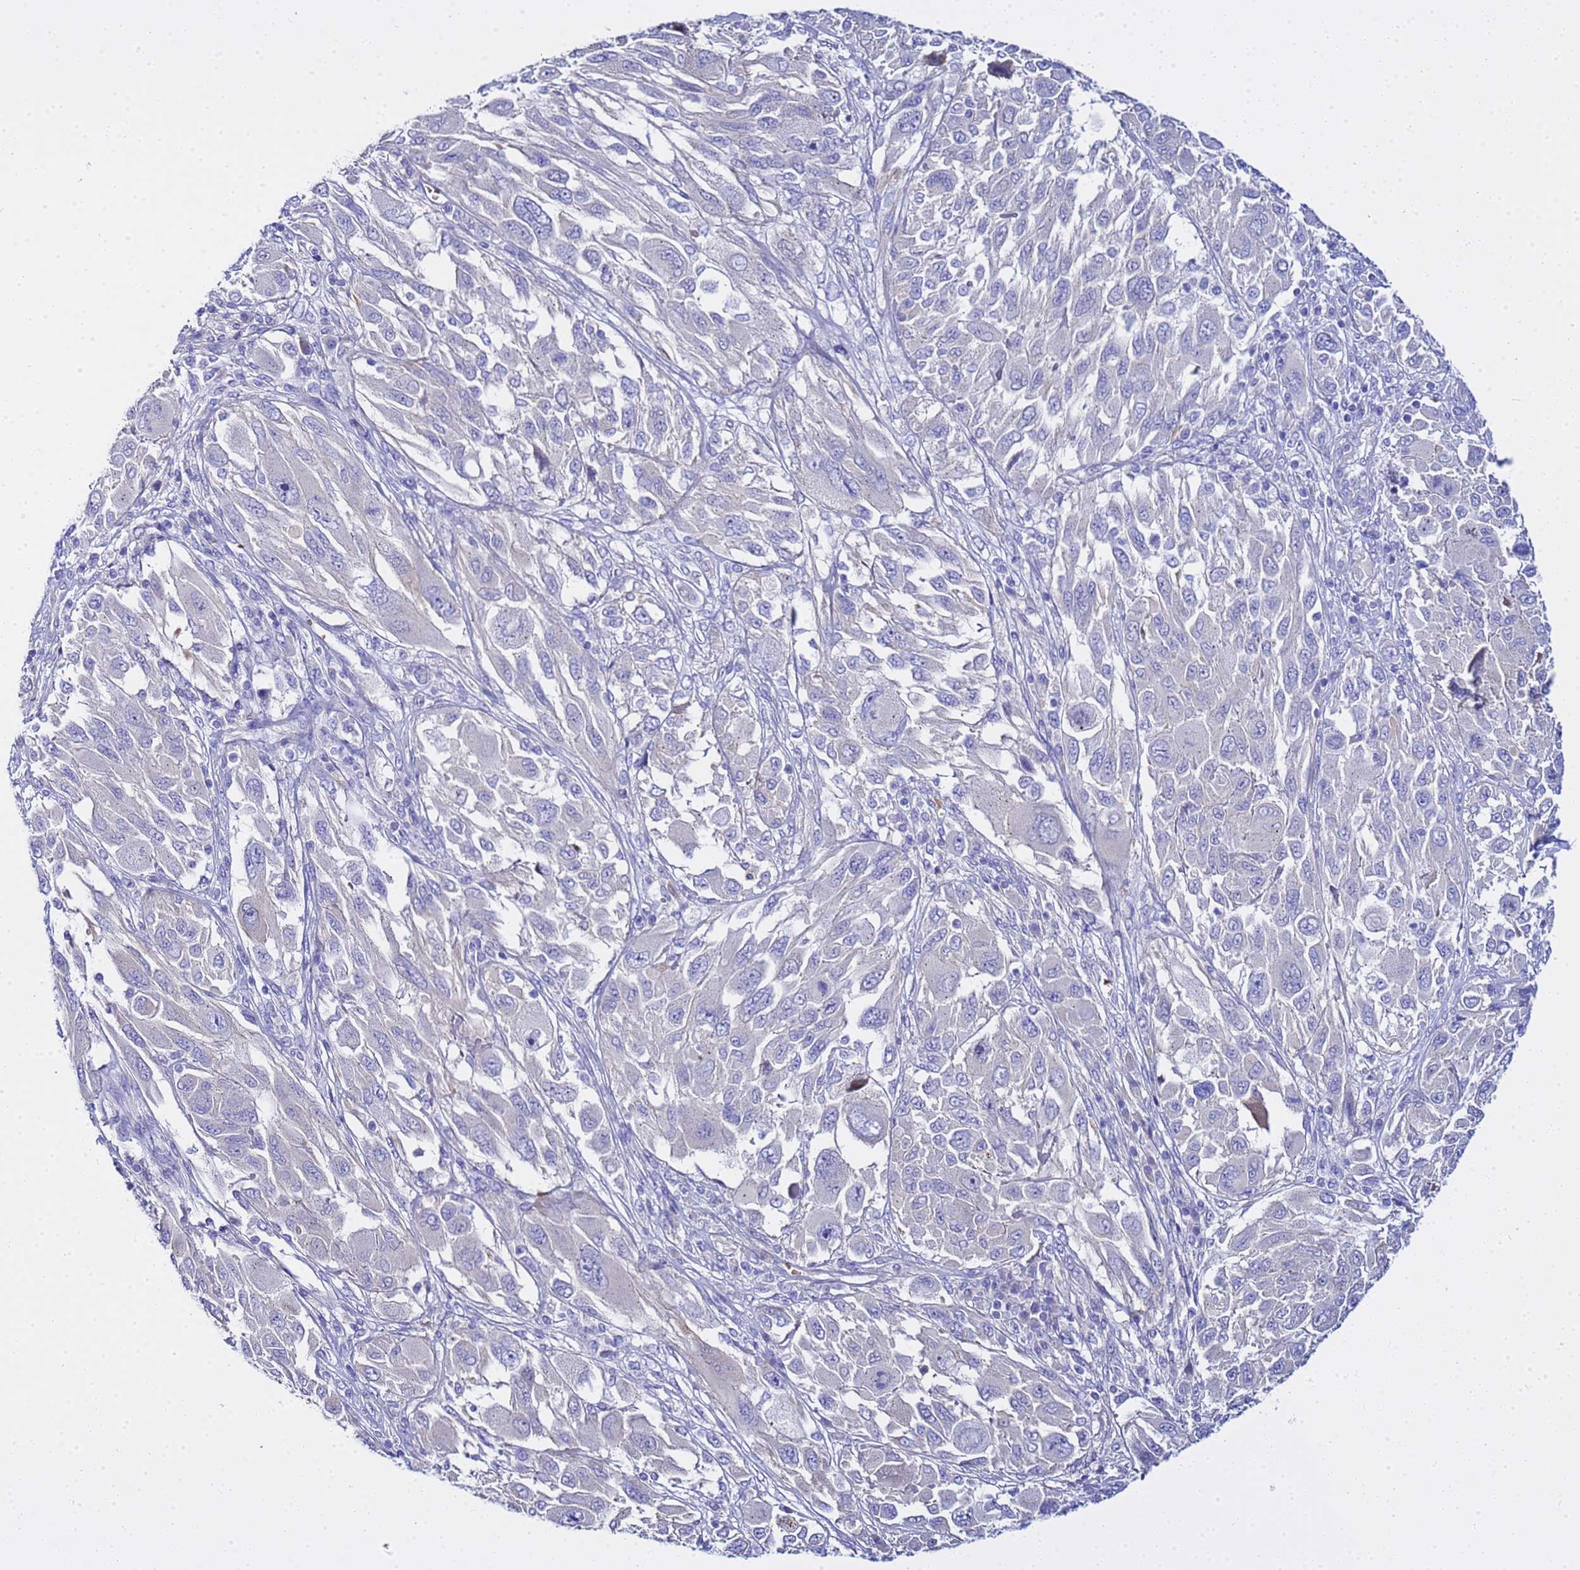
{"staining": {"intensity": "negative", "quantity": "none", "location": "none"}, "tissue": "melanoma", "cell_type": "Tumor cells", "image_type": "cancer", "snomed": [{"axis": "morphology", "description": "Malignant melanoma, NOS"}, {"axis": "topography", "description": "Skin"}], "caption": "A micrograph of malignant melanoma stained for a protein reveals no brown staining in tumor cells.", "gene": "USP18", "patient": {"sex": "female", "age": 91}}